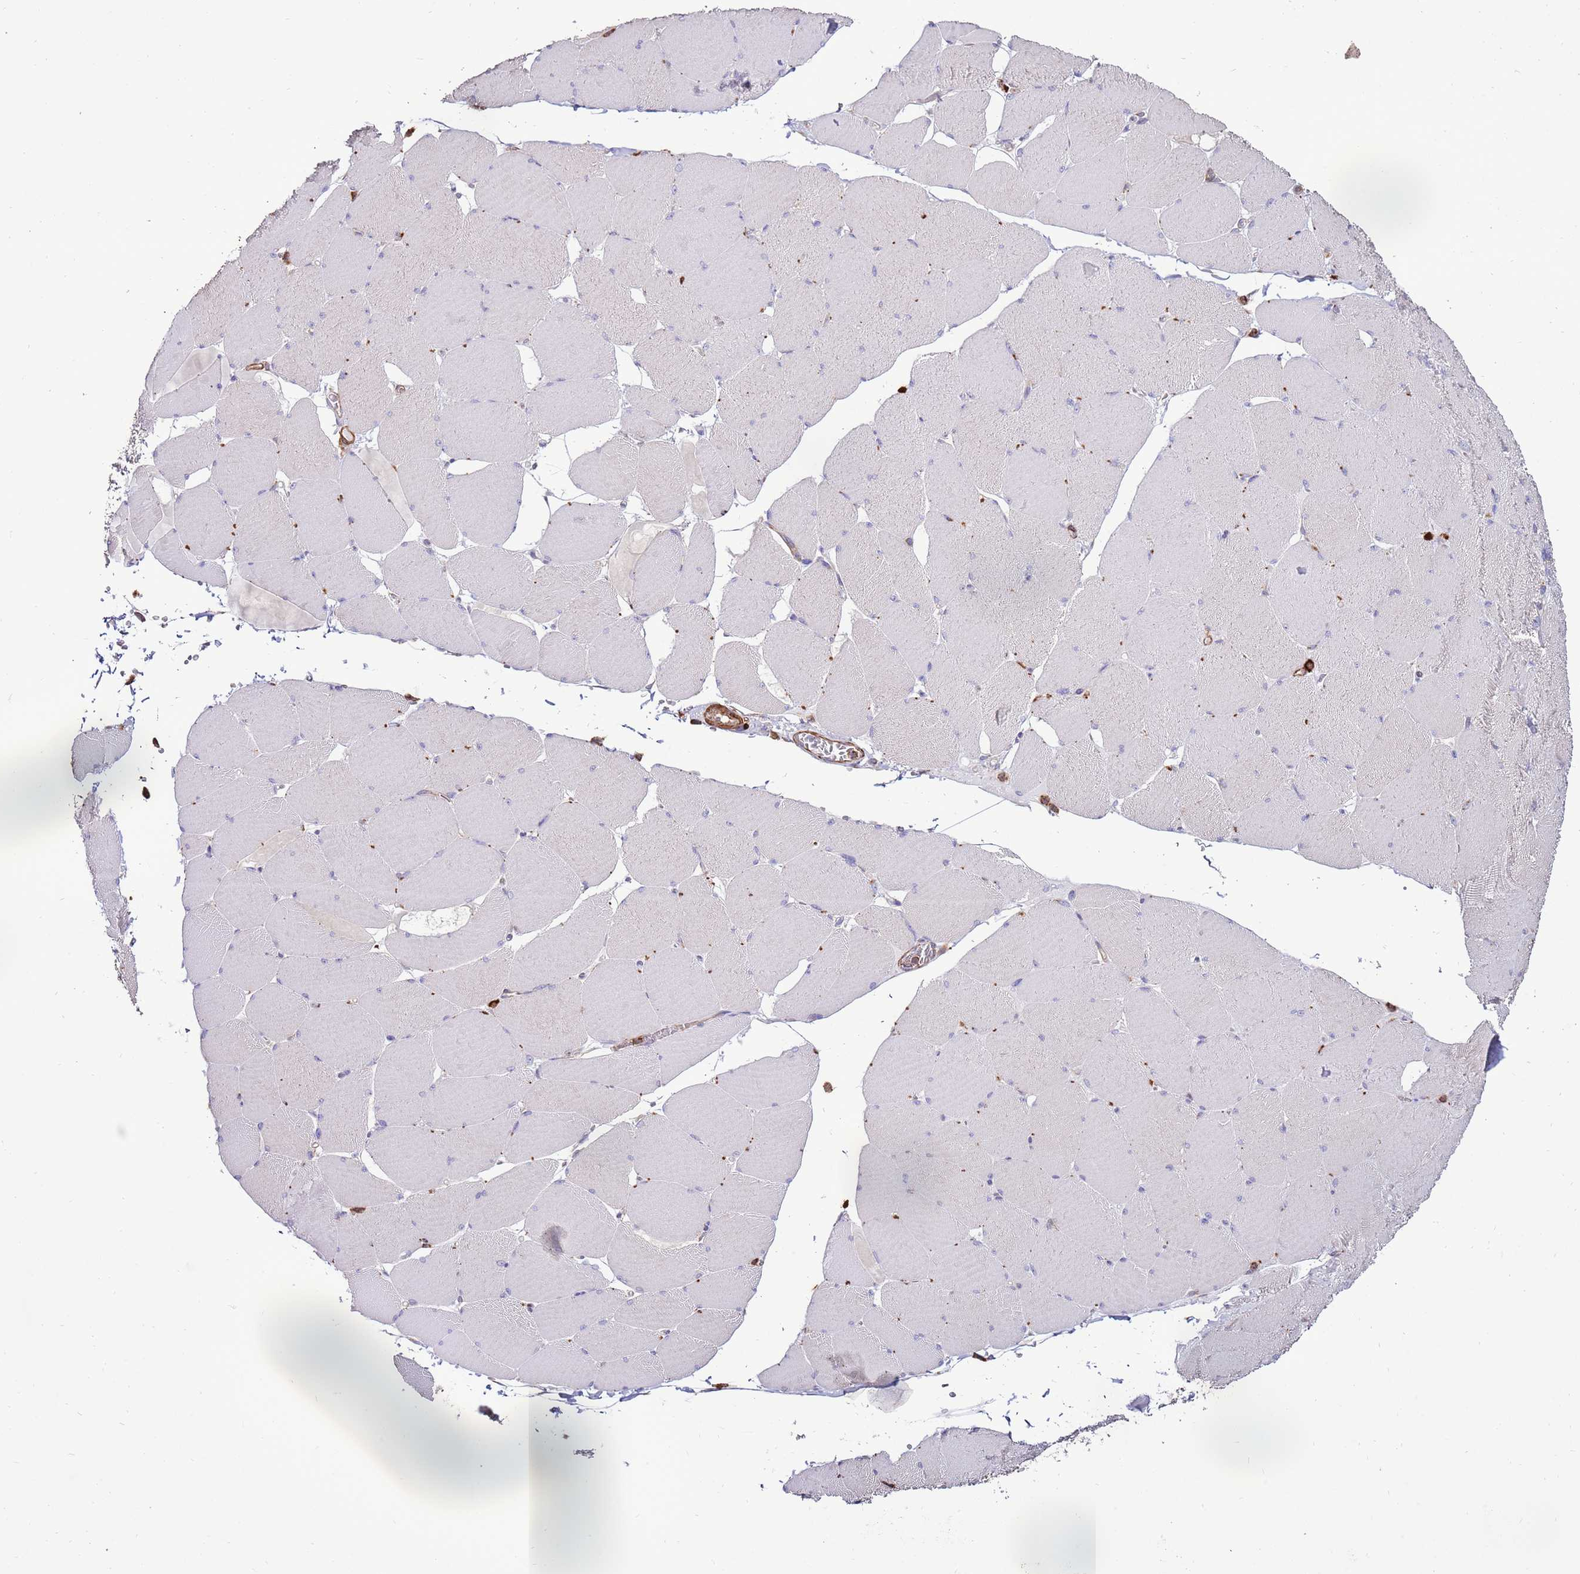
{"staining": {"intensity": "negative", "quantity": "none", "location": "none"}, "tissue": "skeletal muscle", "cell_type": "Myocytes", "image_type": "normal", "snomed": [{"axis": "morphology", "description": "Normal tissue, NOS"}, {"axis": "topography", "description": "Skeletal muscle"}, {"axis": "topography", "description": "Head-Neck"}], "caption": "This micrograph is of unremarkable skeletal muscle stained with IHC to label a protein in brown with the nuclei are counter-stained blue. There is no positivity in myocytes. (DAB (3,3'-diaminobenzidine) immunohistochemistry with hematoxylin counter stain).", "gene": "DDX59", "patient": {"sex": "male", "age": 66}}